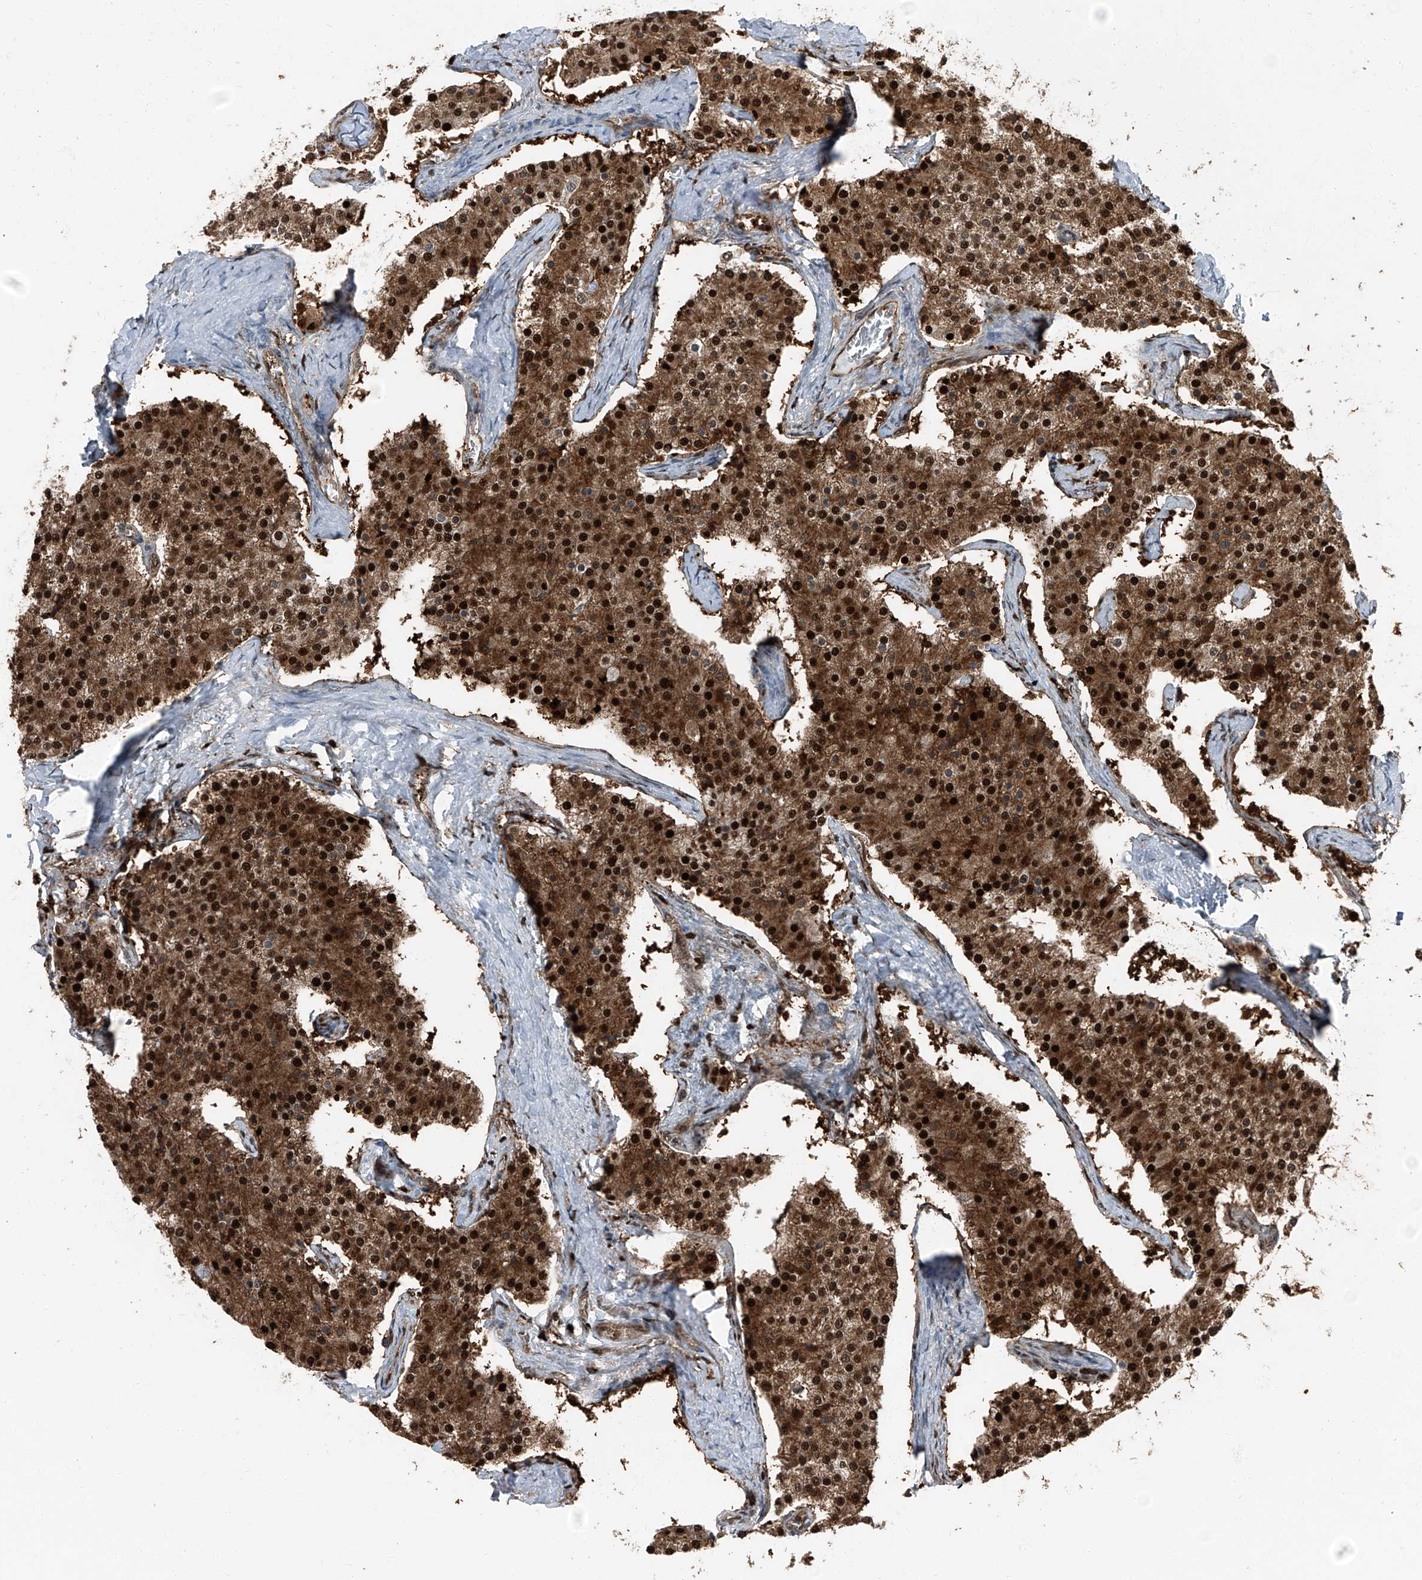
{"staining": {"intensity": "strong", "quantity": ">75%", "location": "cytoplasmic/membranous,nuclear"}, "tissue": "carcinoid", "cell_type": "Tumor cells", "image_type": "cancer", "snomed": [{"axis": "morphology", "description": "Carcinoid, malignant, NOS"}, {"axis": "topography", "description": "Colon"}], "caption": "DAB immunohistochemical staining of carcinoid shows strong cytoplasmic/membranous and nuclear protein positivity in about >75% of tumor cells.", "gene": "PSMB10", "patient": {"sex": "female", "age": 52}}